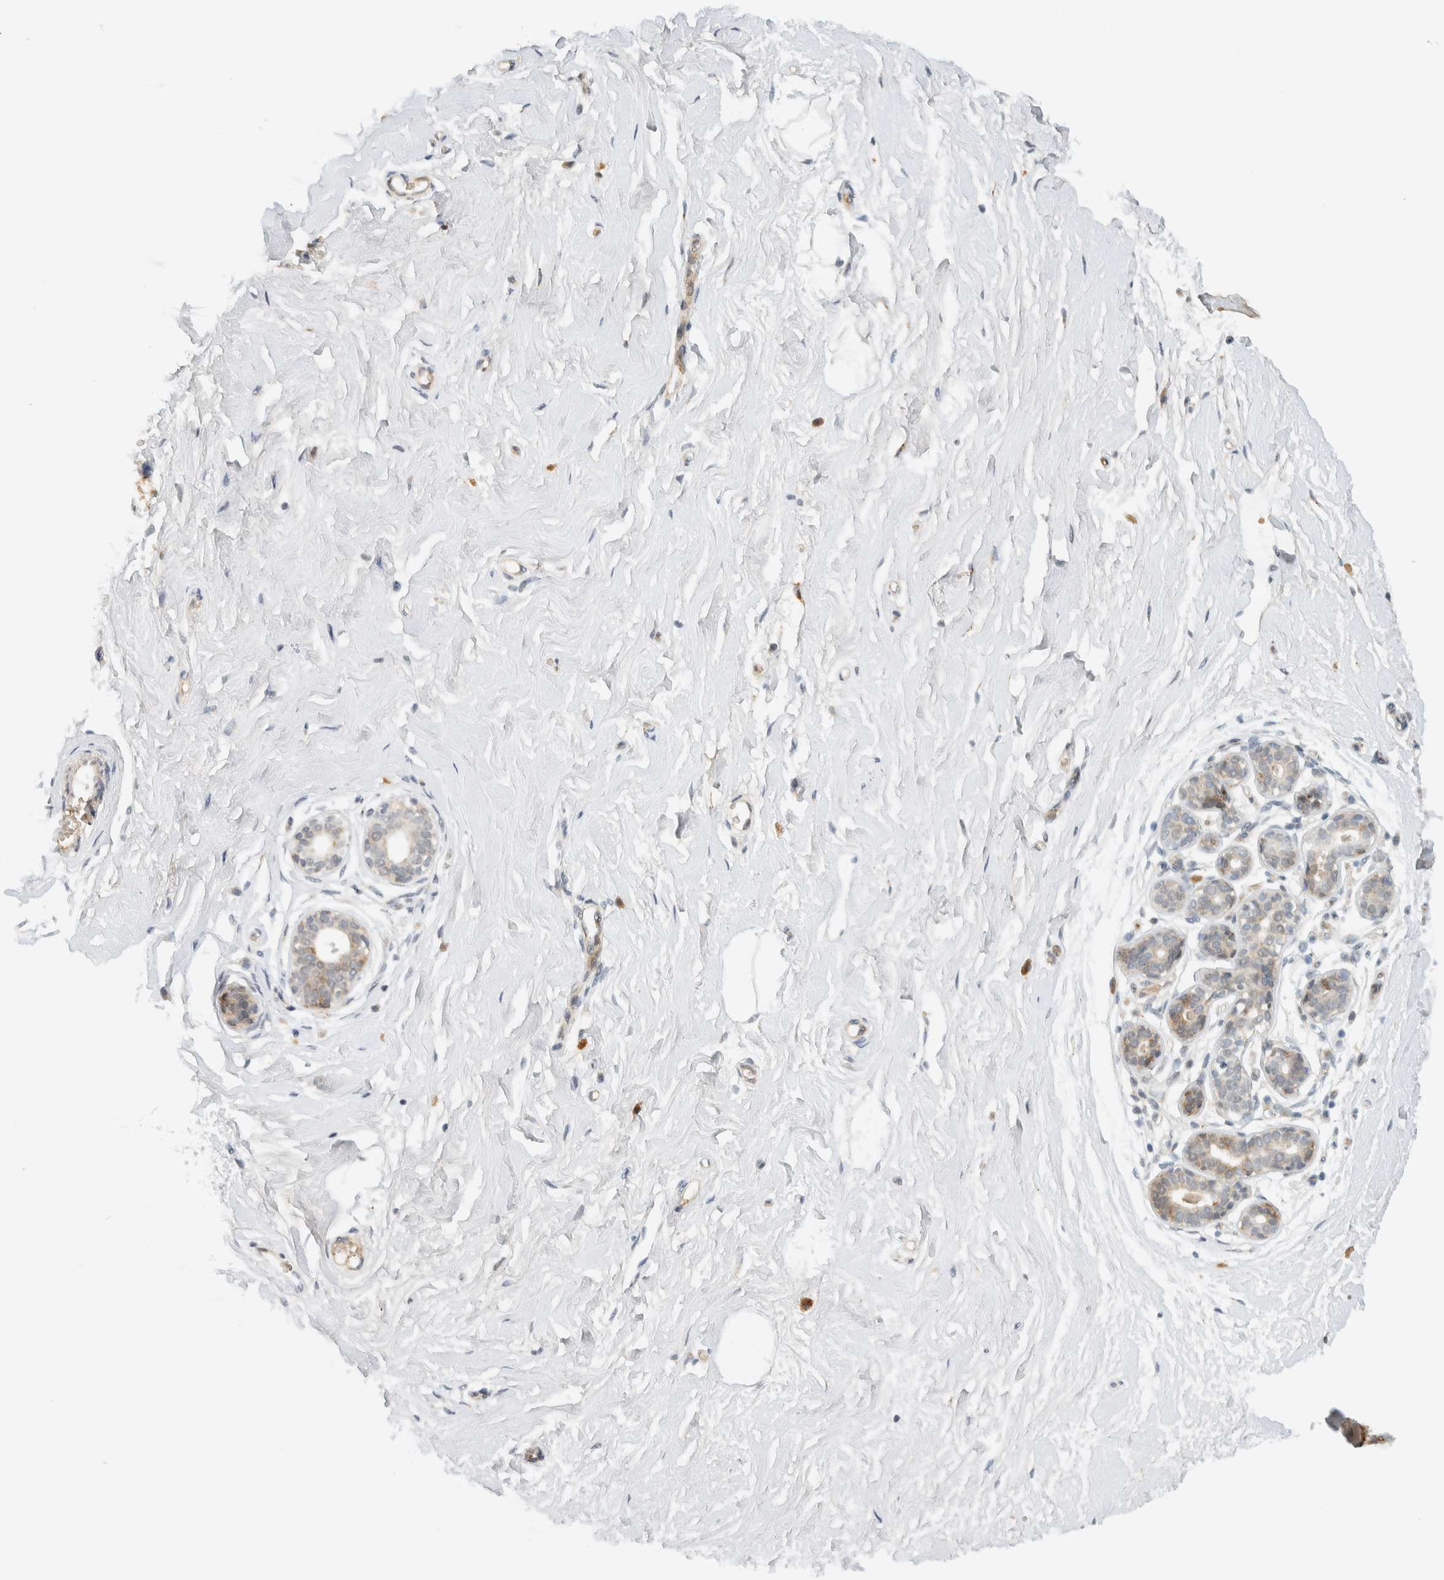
{"staining": {"intensity": "negative", "quantity": "none", "location": "none"}, "tissue": "breast", "cell_type": "Adipocytes", "image_type": "normal", "snomed": [{"axis": "morphology", "description": "Normal tissue, NOS"}, {"axis": "topography", "description": "Breast"}], "caption": "High power microscopy micrograph of an immunohistochemistry photomicrograph of normal breast, revealing no significant staining in adipocytes.", "gene": "ITPRID1", "patient": {"sex": "female", "age": 23}}